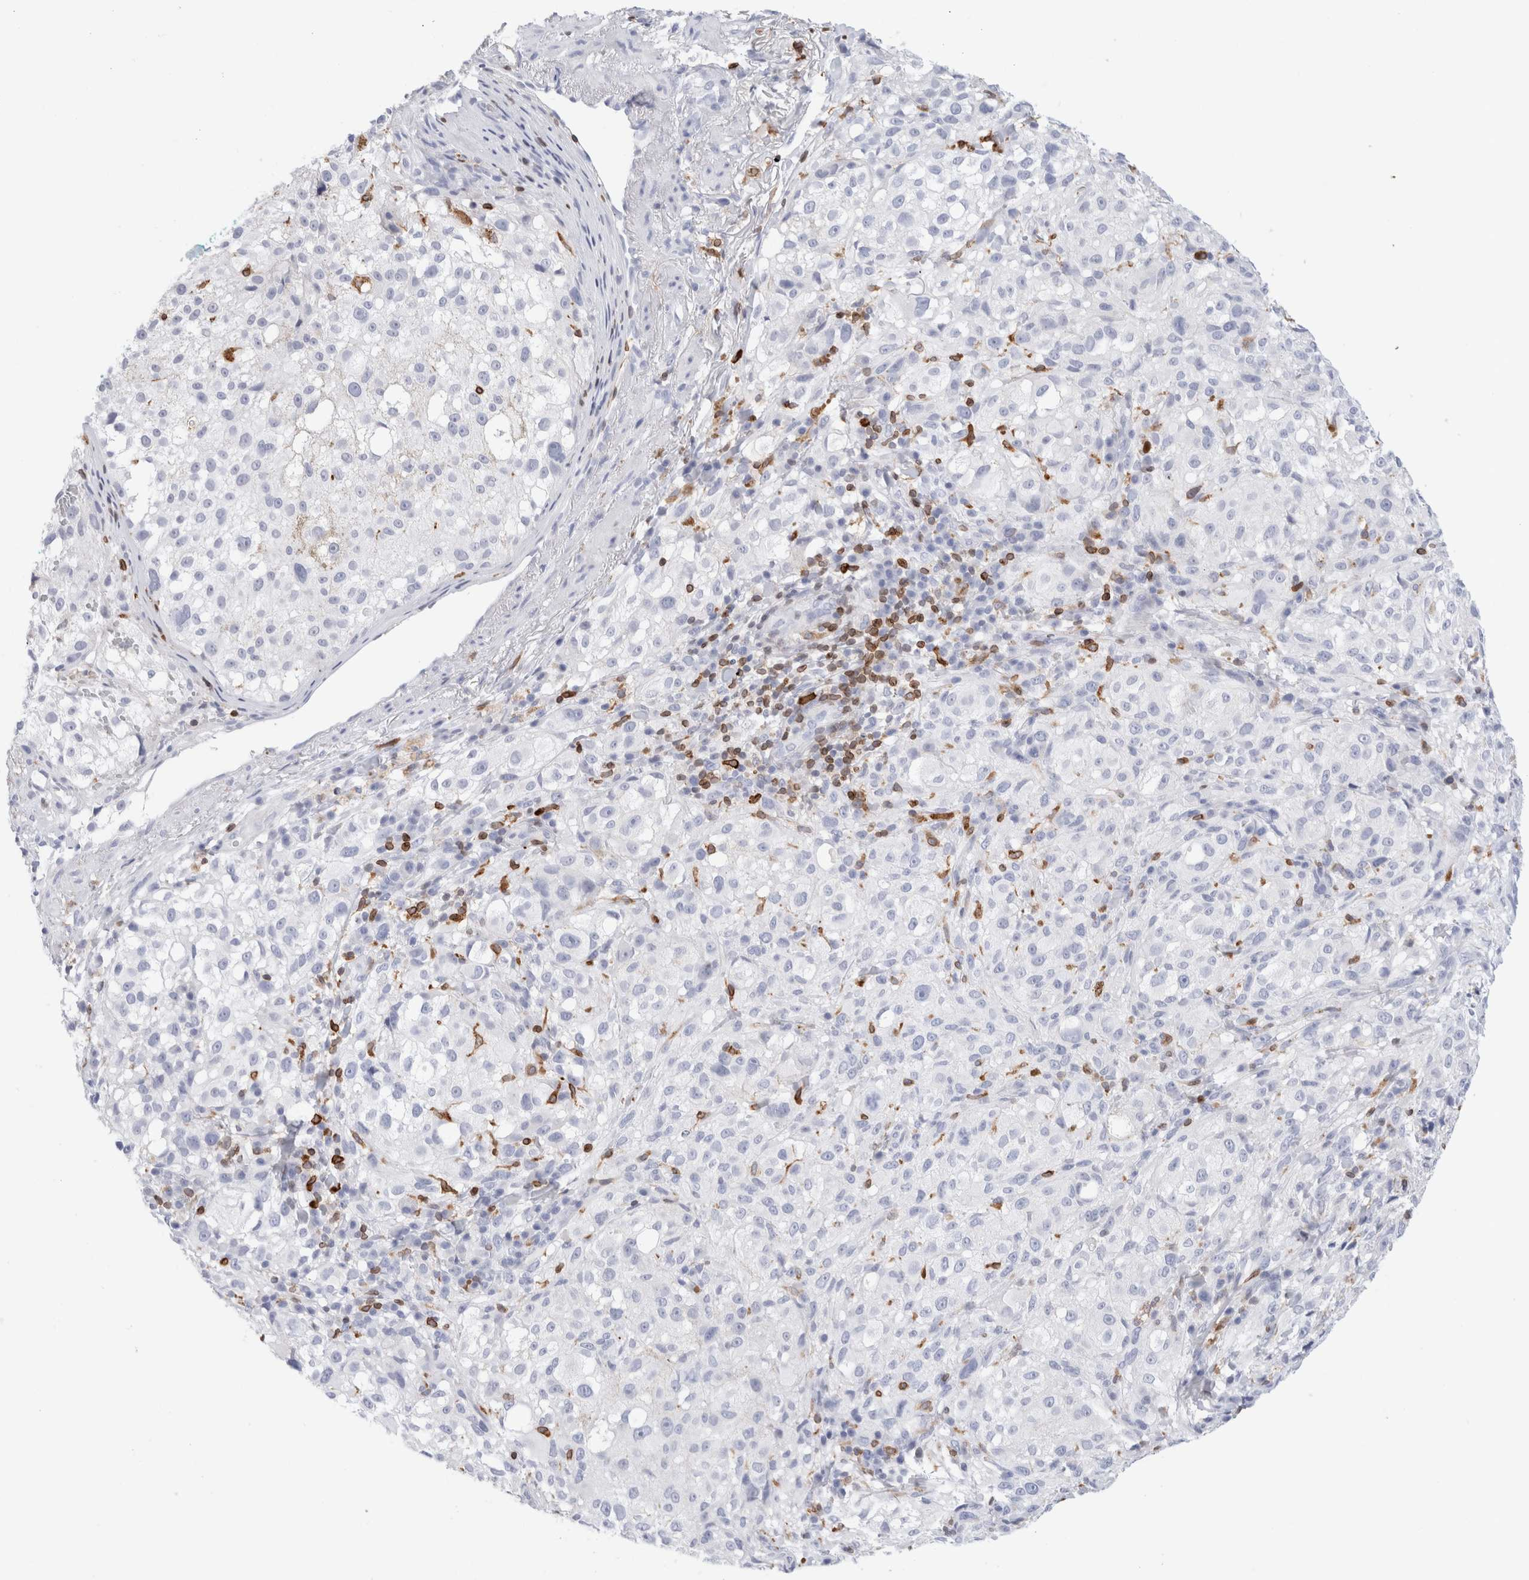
{"staining": {"intensity": "negative", "quantity": "none", "location": "none"}, "tissue": "melanoma", "cell_type": "Tumor cells", "image_type": "cancer", "snomed": [{"axis": "morphology", "description": "Necrosis, NOS"}, {"axis": "morphology", "description": "Malignant melanoma, NOS"}, {"axis": "topography", "description": "Skin"}], "caption": "There is no significant expression in tumor cells of melanoma. (DAB IHC, high magnification).", "gene": "ALOX5AP", "patient": {"sex": "female", "age": 87}}